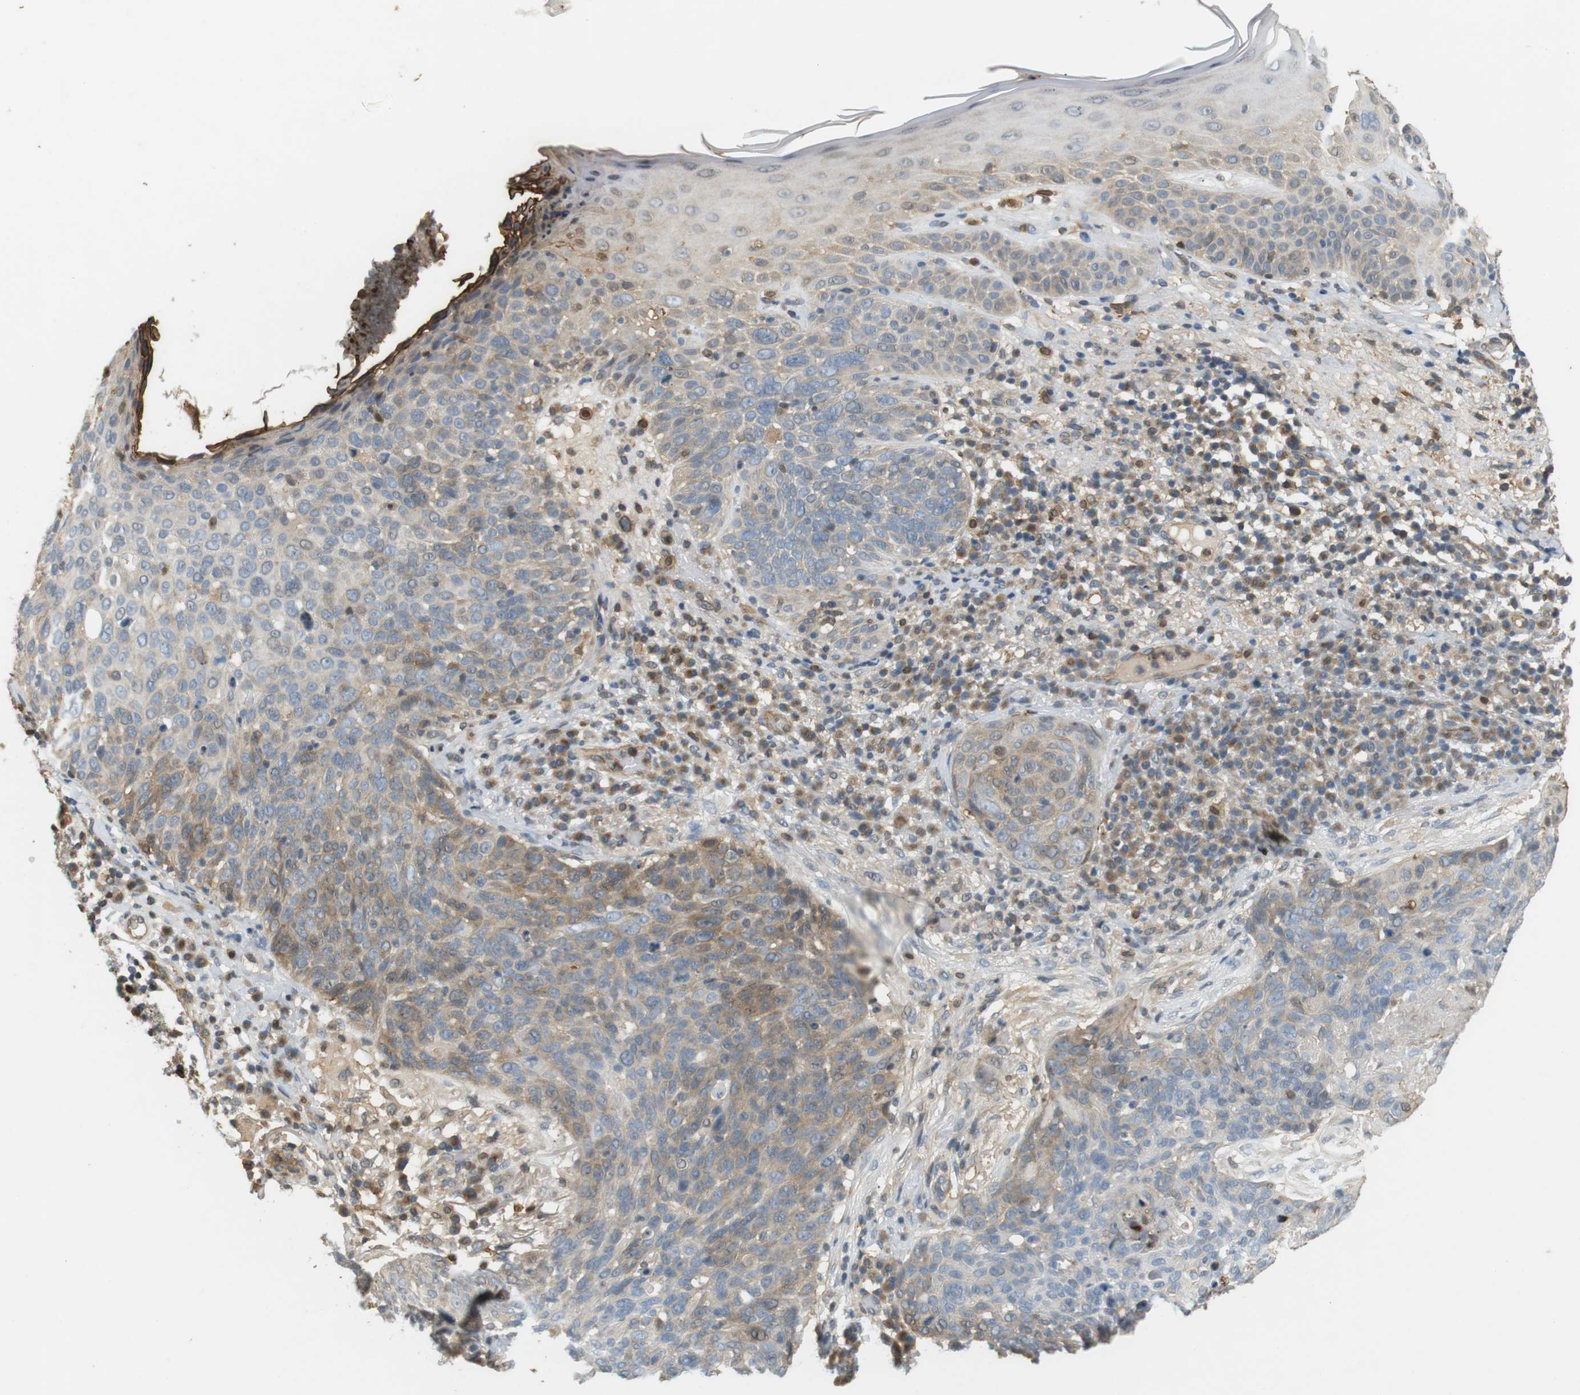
{"staining": {"intensity": "moderate", "quantity": "25%-75%", "location": "cytoplasmic/membranous"}, "tissue": "skin cancer", "cell_type": "Tumor cells", "image_type": "cancer", "snomed": [{"axis": "morphology", "description": "Squamous cell carcinoma in situ, NOS"}, {"axis": "morphology", "description": "Squamous cell carcinoma, NOS"}, {"axis": "topography", "description": "Skin"}], "caption": "DAB (3,3'-diaminobenzidine) immunohistochemical staining of skin squamous cell carcinoma shows moderate cytoplasmic/membranous protein positivity in approximately 25%-75% of tumor cells.", "gene": "P2RY1", "patient": {"sex": "male", "age": 93}}